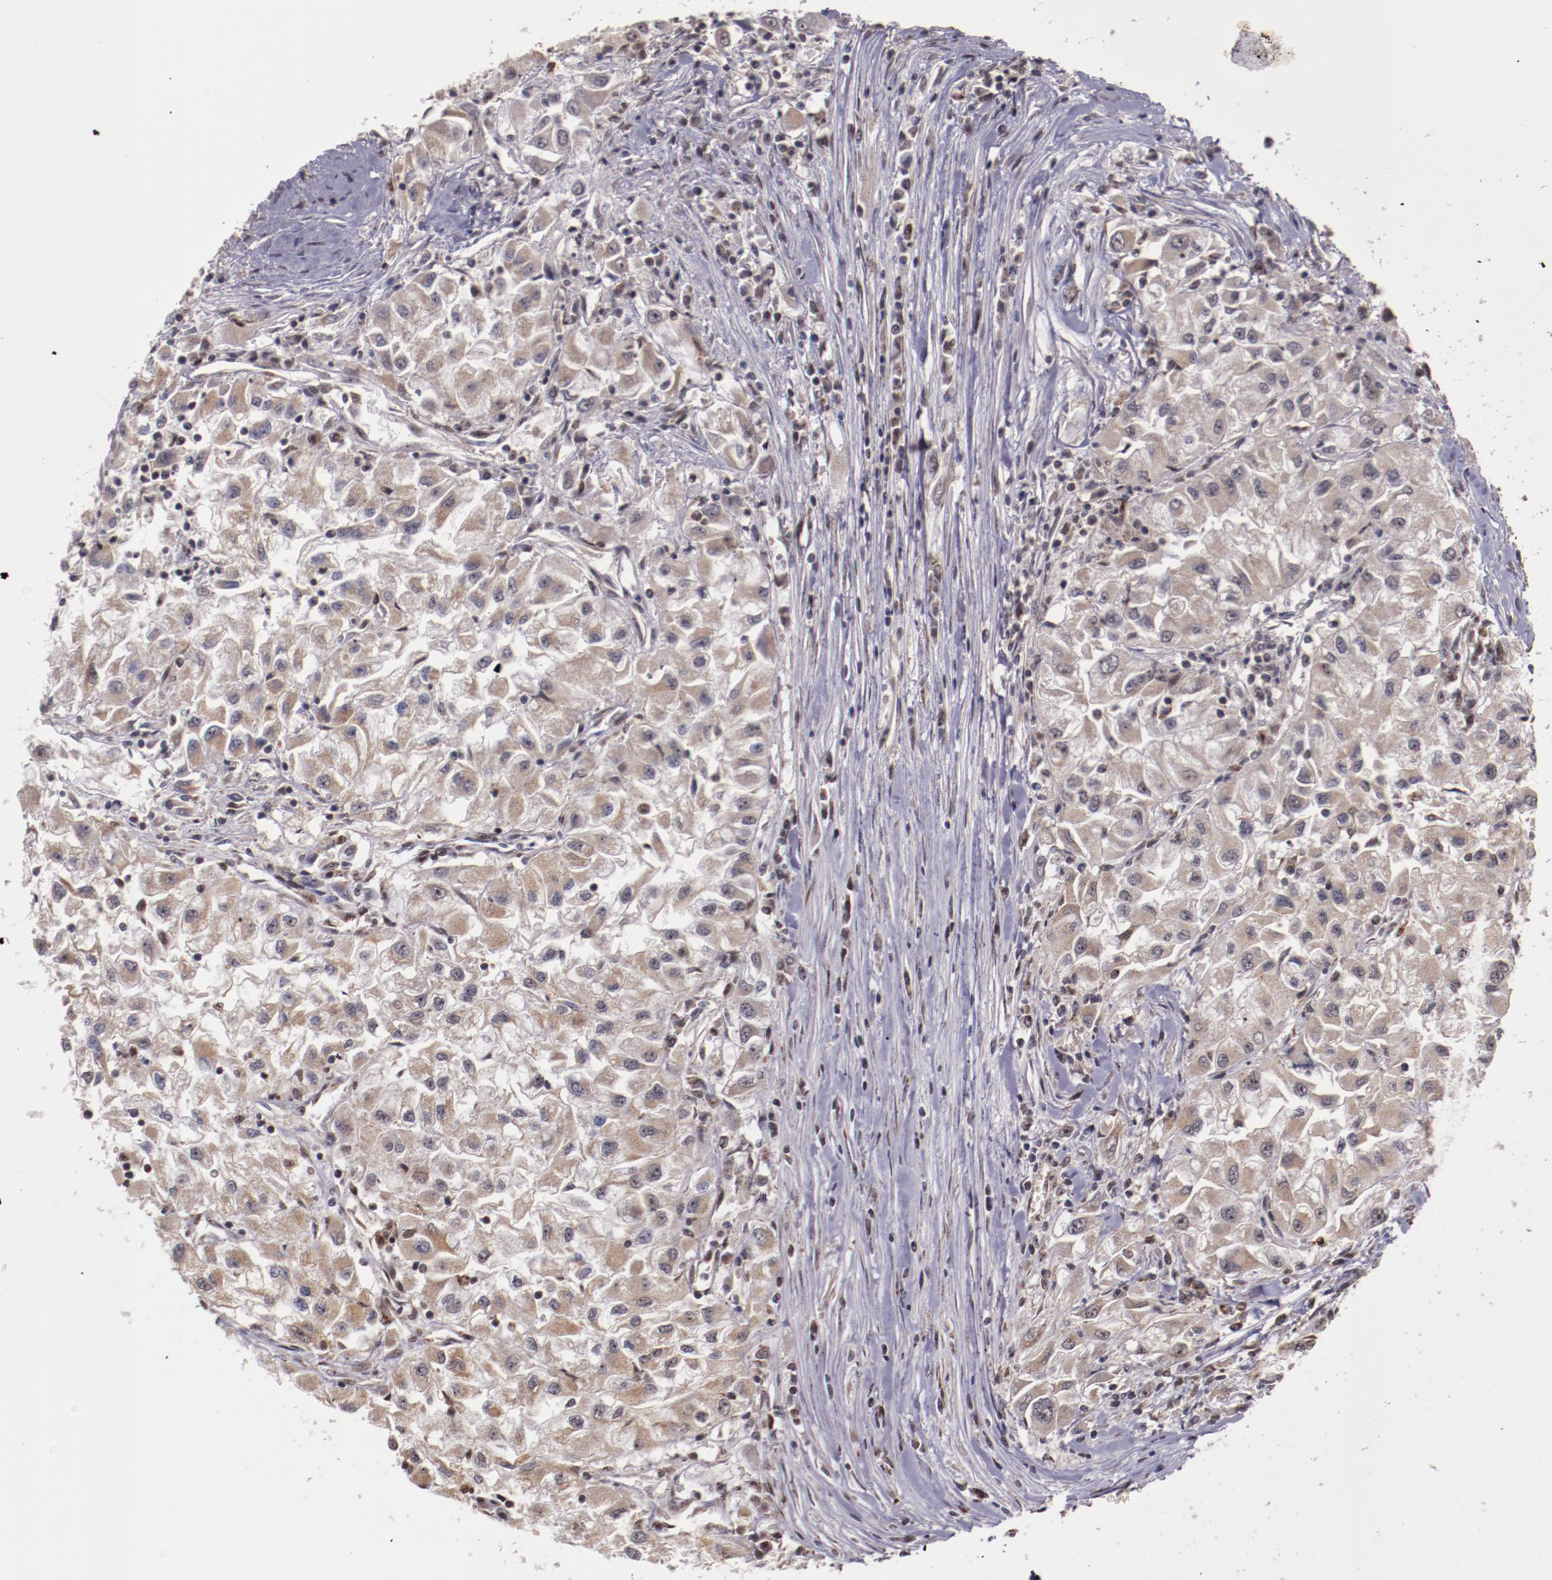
{"staining": {"intensity": "weak", "quantity": ">75%", "location": "cytoplasmic/membranous"}, "tissue": "renal cancer", "cell_type": "Tumor cells", "image_type": "cancer", "snomed": [{"axis": "morphology", "description": "Adenocarcinoma, NOS"}, {"axis": "topography", "description": "Kidney"}], "caption": "An image showing weak cytoplasmic/membranous staining in approximately >75% of tumor cells in renal cancer, as visualized by brown immunohistochemical staining.", "gene": "CECR2", "patient": {"sex": "male", "age": 59}}